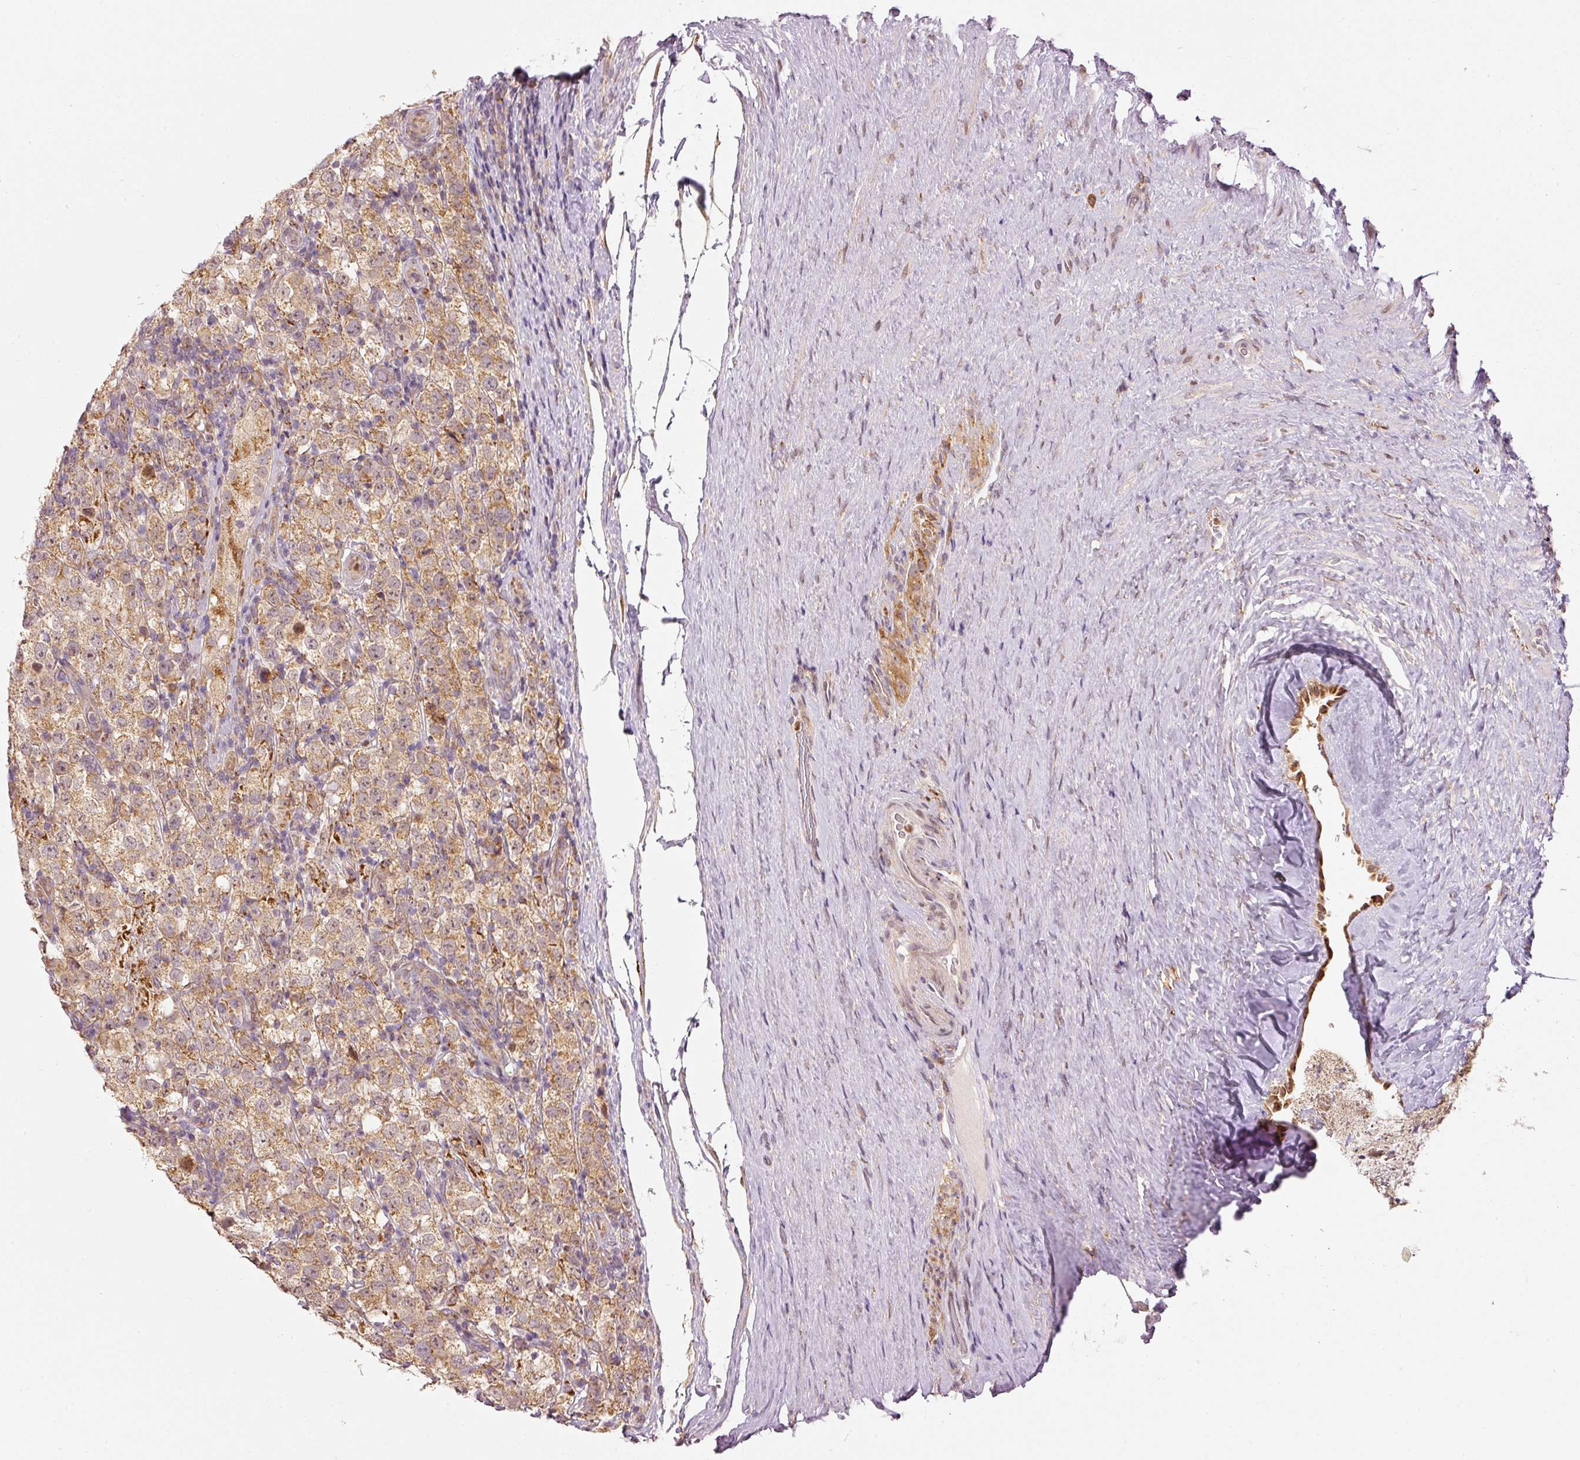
{"staining": {"intensity": "moderate", "quantity": ">75%", "location": "cytoplasmic/membranous"}, "tissue": "testis cancer", "cell_type": "Tumor cells", "image_type": "cancer", "snomed": [{"axis": "morphology", "description": "Seminoma, NOS"}, {"axis": "morphology", "description": "Carcinoma, Embryonal, NOS"}, {"axis": "topography", "description": "Testis"}], "caption": "Testis cancer stained with immunohistochemistry (IHC) exhibits moderate cytoplasmic/membranous staining in about >75% of tumor cells.", "gene": "MTHFD1L", "patient": {"sex": "male", "age": 41}}